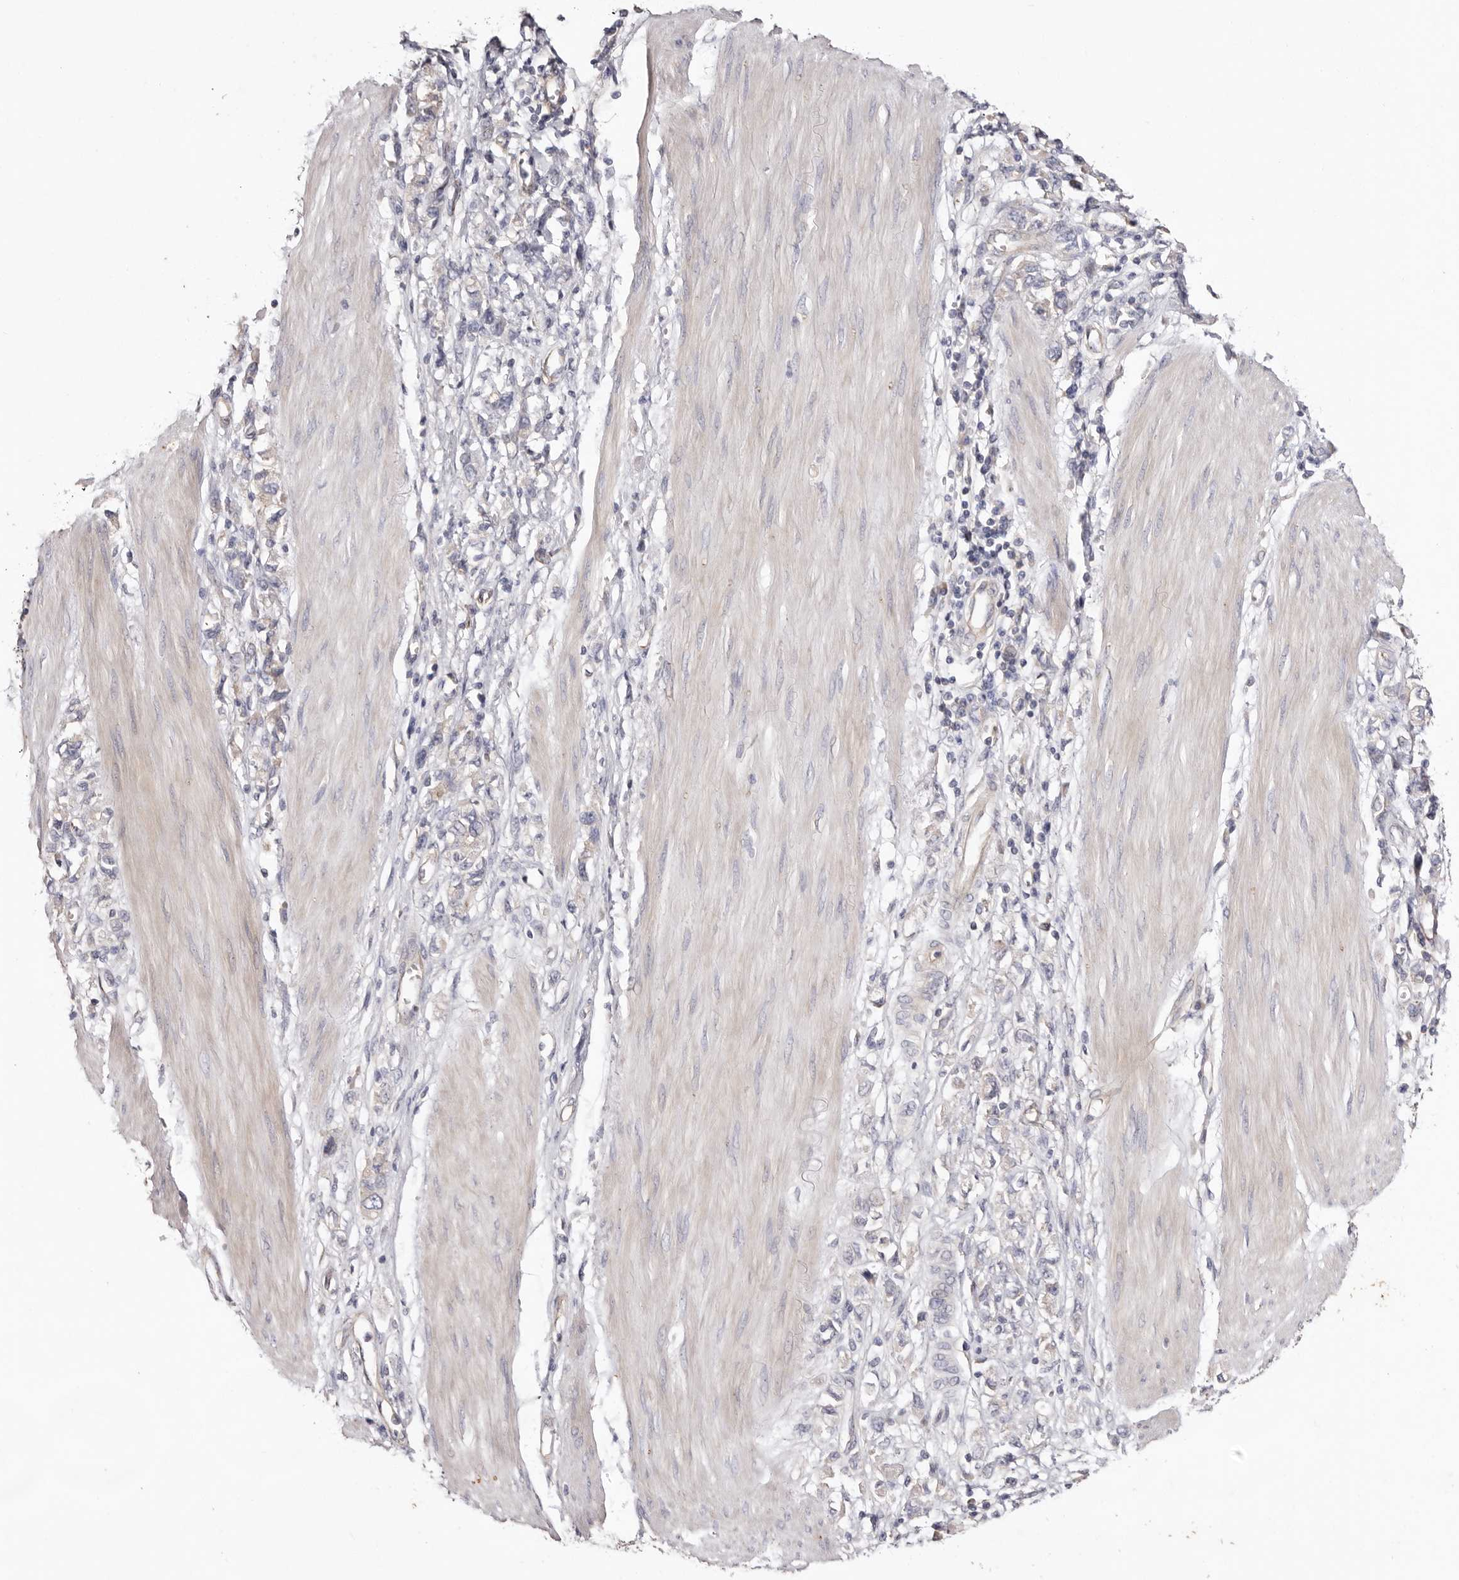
{"staining": {"intensity": "negative", "quantity": "none", "location": "none"}, "tissue": "stomach cancer", "cell_type": "Tumor cells", "image_type": "cancer", "snomed": [{"axis": "morphology", "description": "Adenocarcinoma, NOS"}, {"axis": "topography", "description": "Stomach"}], "caption": "IHC image of neoplastic tissue: stomach cancer (adenocarcinoma) stained with DAB (3,3'-diaminobenzidine) exhibits no significant protein positivity in tumor cells.", "gene": "FAM167B", "patient": {"sex": "female", "age": 76}}